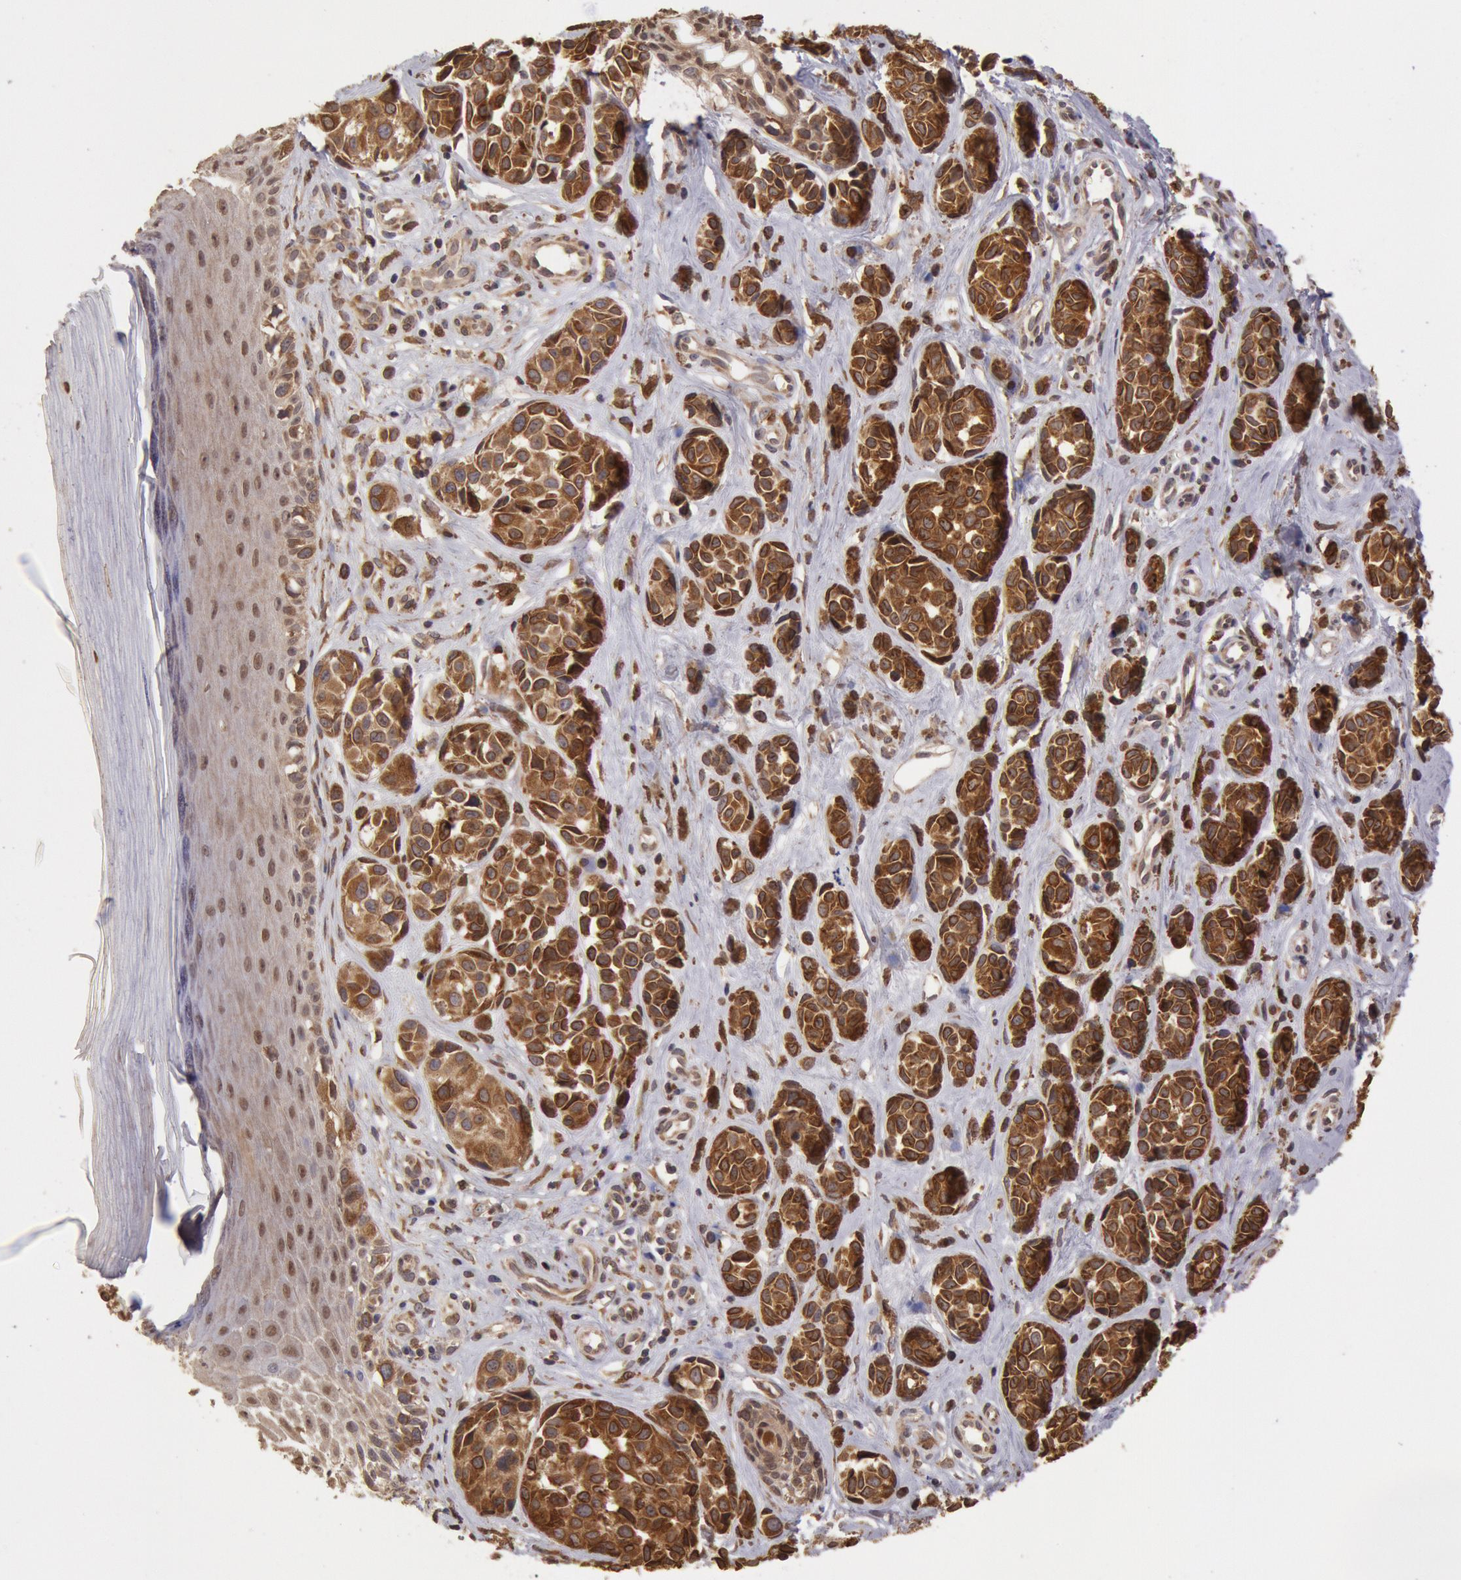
{"staining": {"intensity": "strong", "quantity": ">75%", "location": "cytoplasmic/membranous"}, "tissue": "melanoma", "cell_type": "Tumor cells", "image_type": "cancer", "snomed": [{"axis": "morphology", "description": "Malignant melanoma, NOS"}, {"axis": "topography", "description": "Skin"}], "caption": "This micrograph reveals immunohistochemistry (IHC) staining of human melanoma, with high strong cytoplasmic/membranous staining in approximately >75% of tumor cells.", "gene": "COMT", "patient": {"sex": "male", "age": 79}}